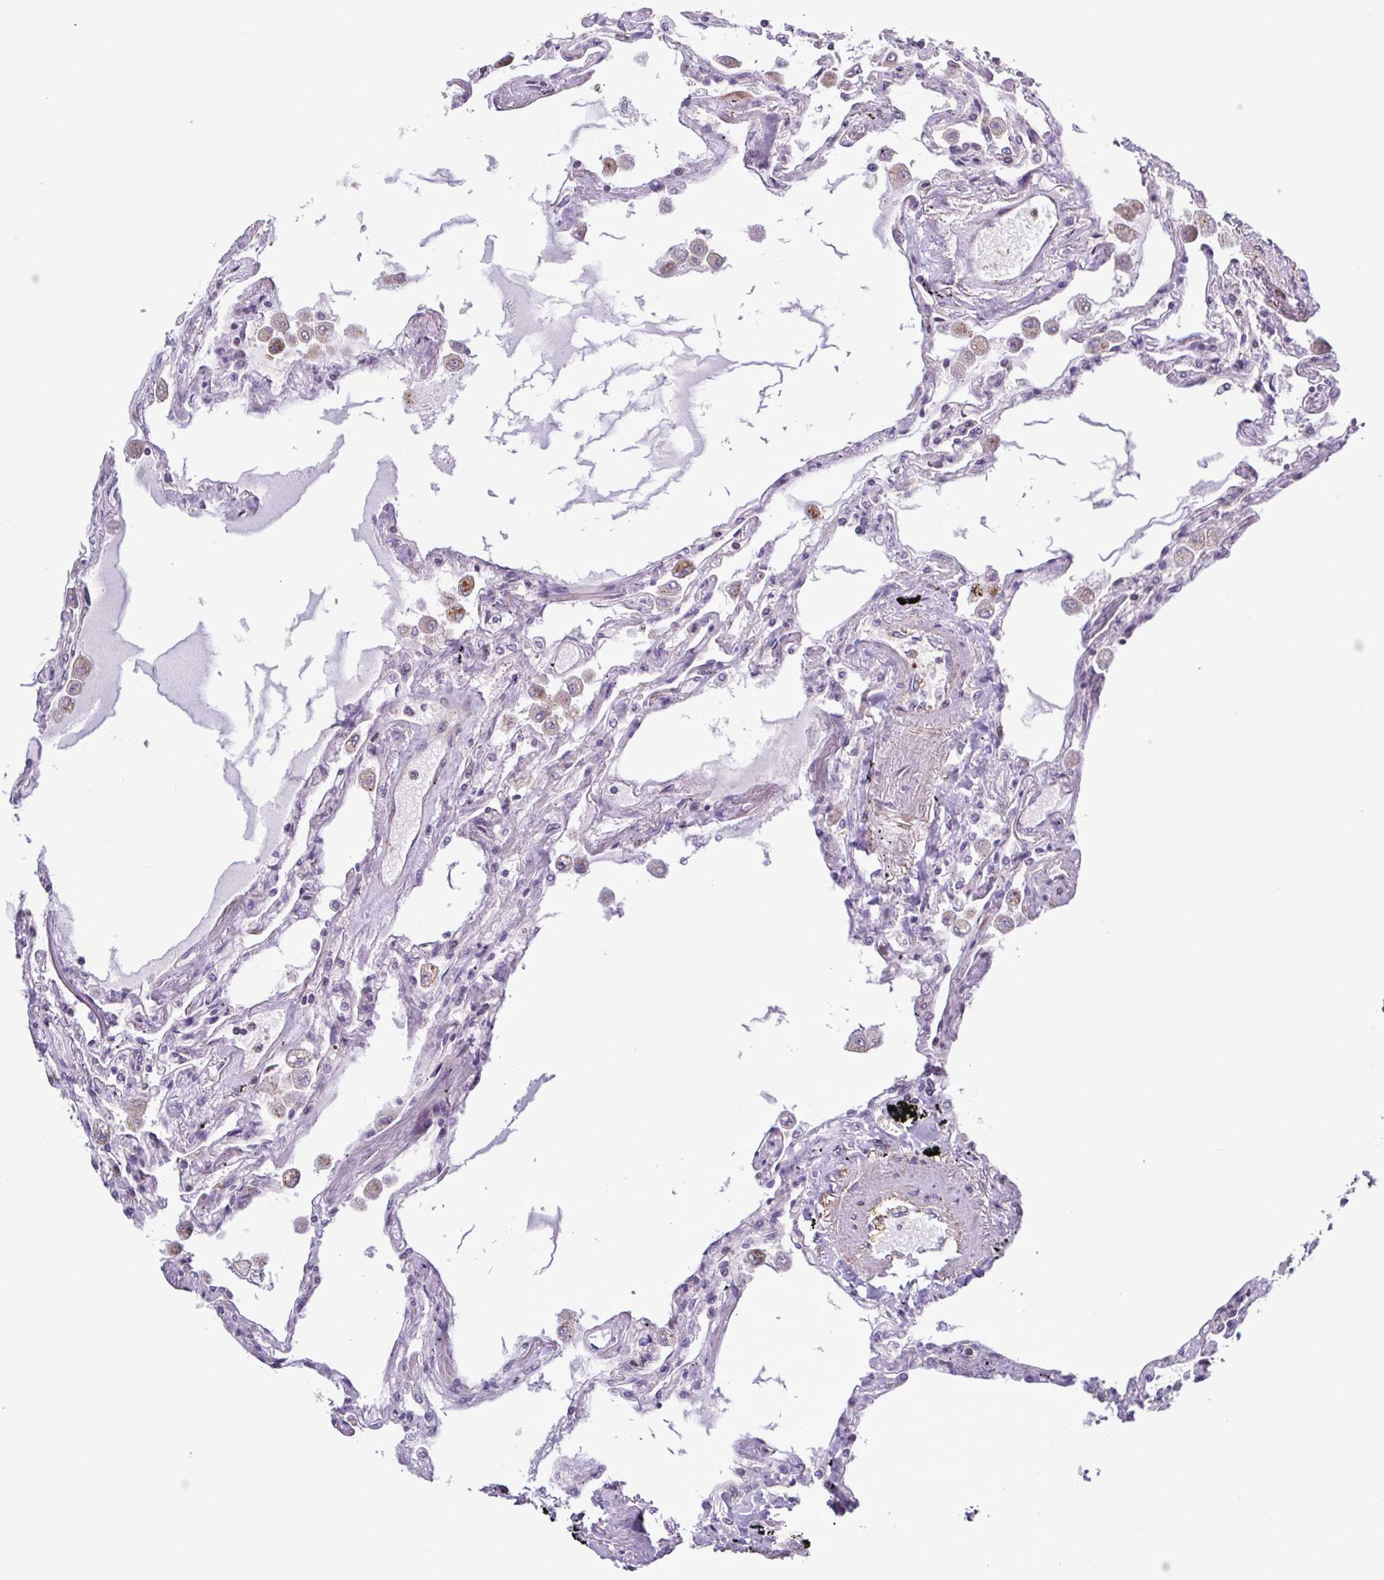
{"staining": {"intensity": "negative", "quantity": "none", "location": "none"}, "tissue": "lung", "cell_type": "Alveolar cells", "image_type": "normal", "snomed": [{"axis": "morphology", "description": "Normal tissue, NOS"}, {"axis": "morphology", "description": "Adenocarcinoma, NOS"}, {"axis": "topography", "description": "Cartilage tissue"}, {"axis": "topography", "description": "Lung"}], "caption": "This photomicrograph is of normal lung stained with immunohistochemistry (IHC) to label a protein in brown with the nuclei are counter-stained blue. There is no expression in alveolar cells. (DAB immunohistochemistry (IHC), high magnification).", "gene": "ZNF200", "patient": {"sex": "female", "age": 67}}